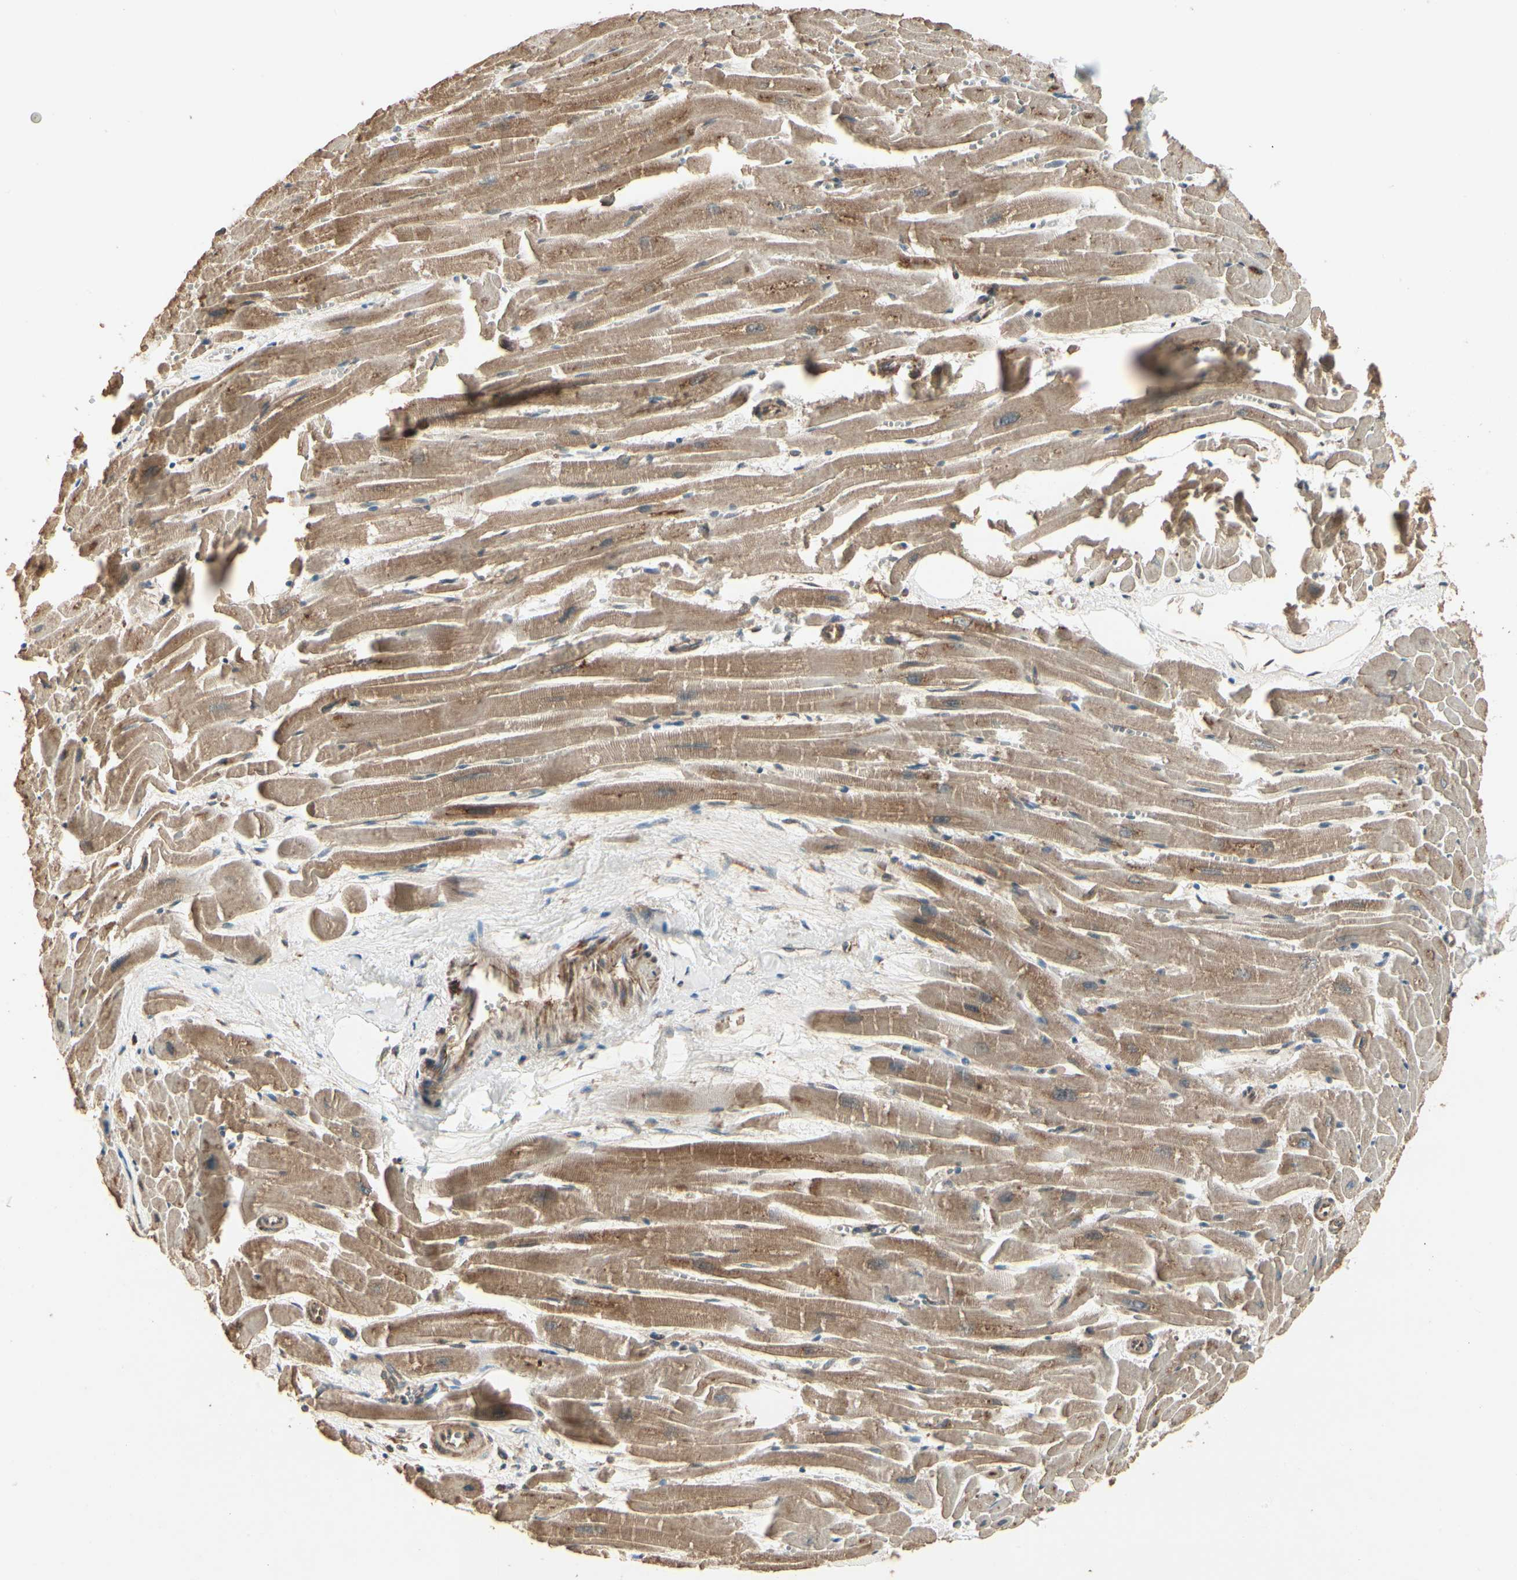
{"staining": {"intensity": "moderate", "quantity": ">75%", "location": "cytoplasmic/membranous"}, "tissue": "heart muscle", "cell_type": "Cardiomyocytes", "image_type": "normal", "snomed": [{"axis": "morphology", "description": "Normal tissue, NOS"}, {"axis": "topography", "description": "Heart"}], "caption": "Protein staining of unremarkable heart muscle reveals moderate cytoplasmic/membranous positivity in about >75% of cardiomyocytes.", "gene": "CCT7", "patient": {"sex": "female", "age": 19}}